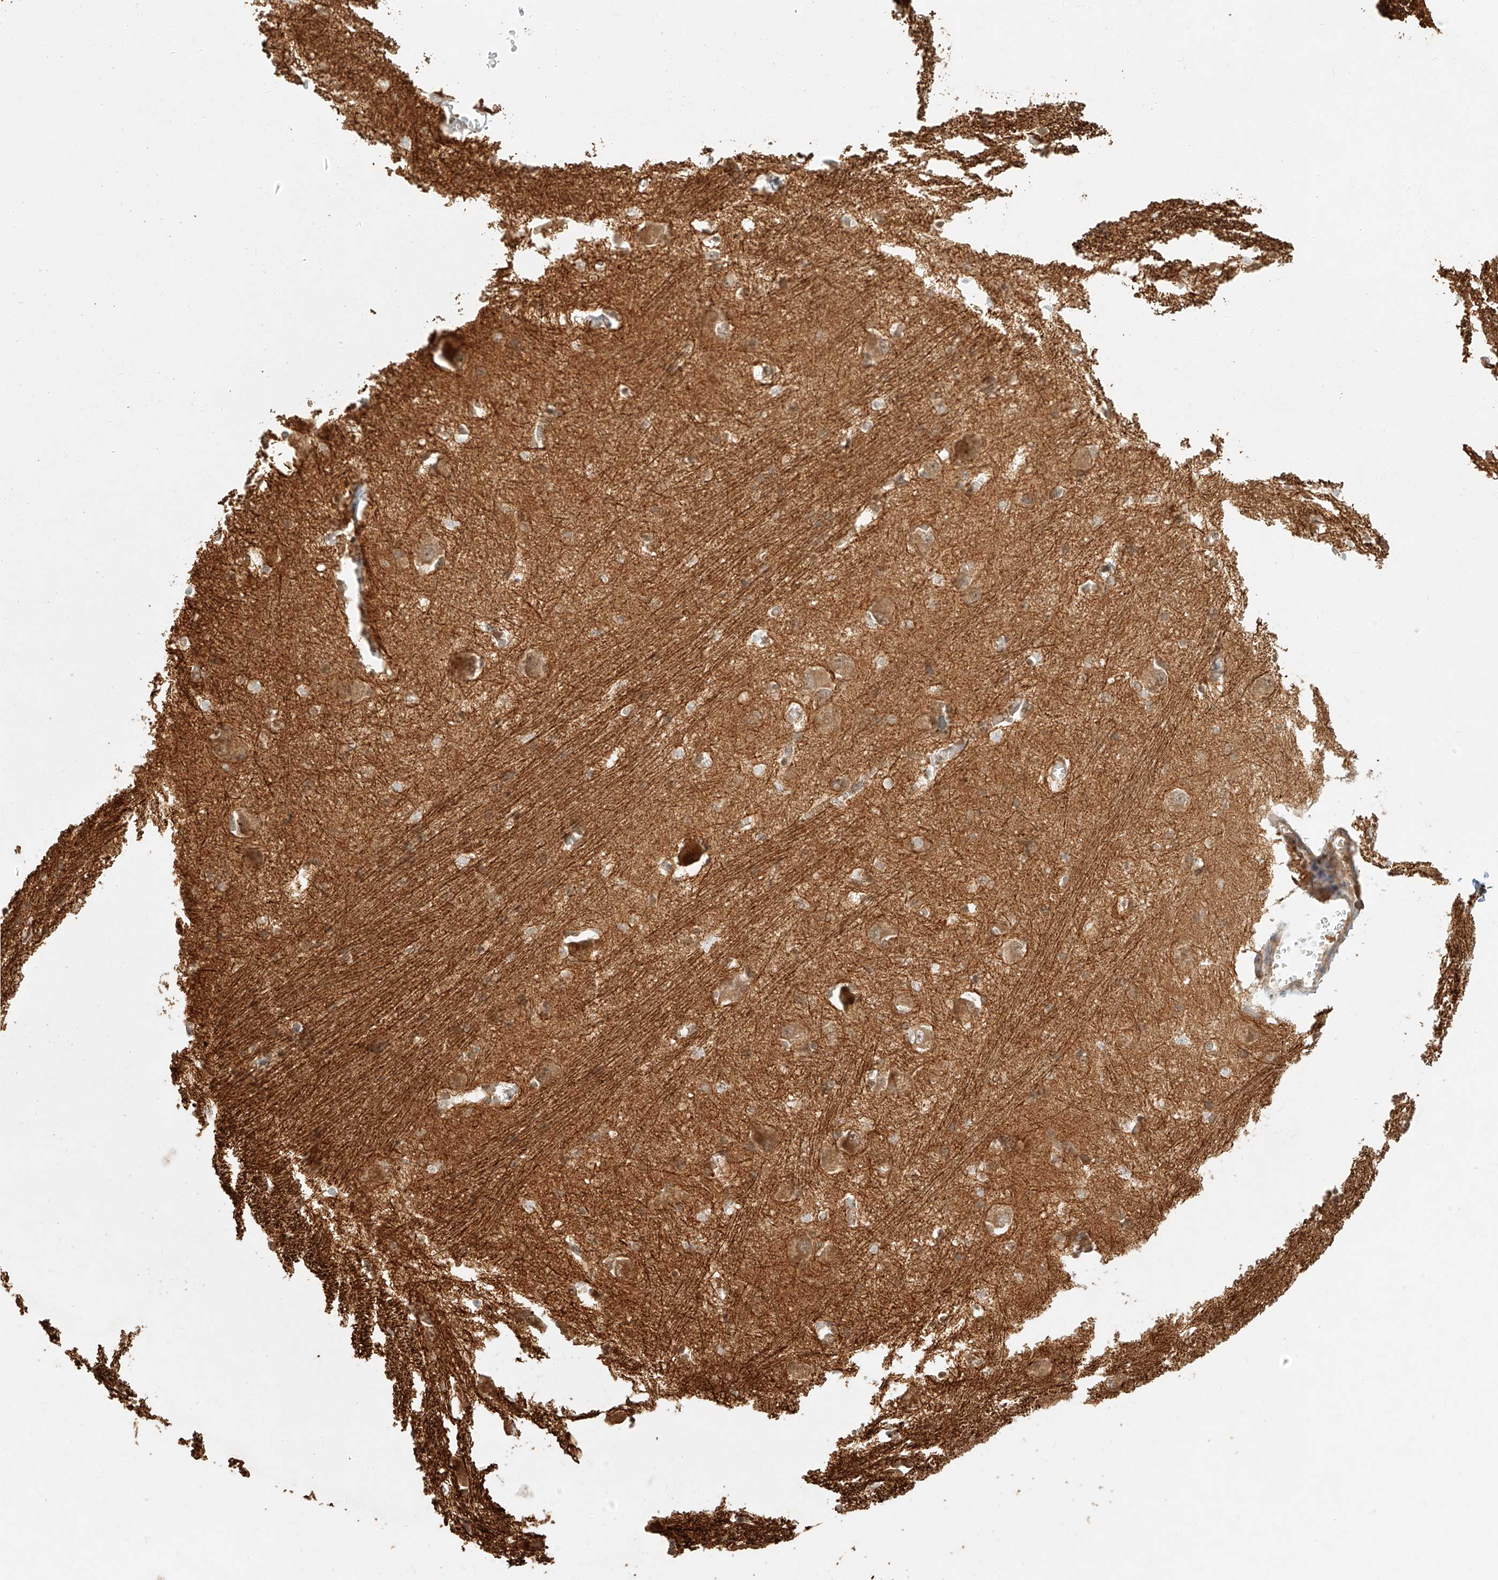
{"staining": {"intensity": "weak", "quantity": "<25%", "location": "cytoplasmic/membranous"}, "tissue": "caudate", "cell_type": "Glial cells", "image_type": "normal", "snomed": [{"axis": "morphology", "description": "Normal tissue, NOS"}, {"axis": "topography", "description": "Lateral ventricle wall"}], "caption": "Immunohistochemistry of unremarkable human caudate exhibits no expression in glial cells. Brightfield microscopy of immunohistochemistry (IHC) stained with DAB (brown) and hematoxylin (blue), captured at high magnification.", "gene": "NAP1L1", "patient": {"sex": "male", "age": 37}}